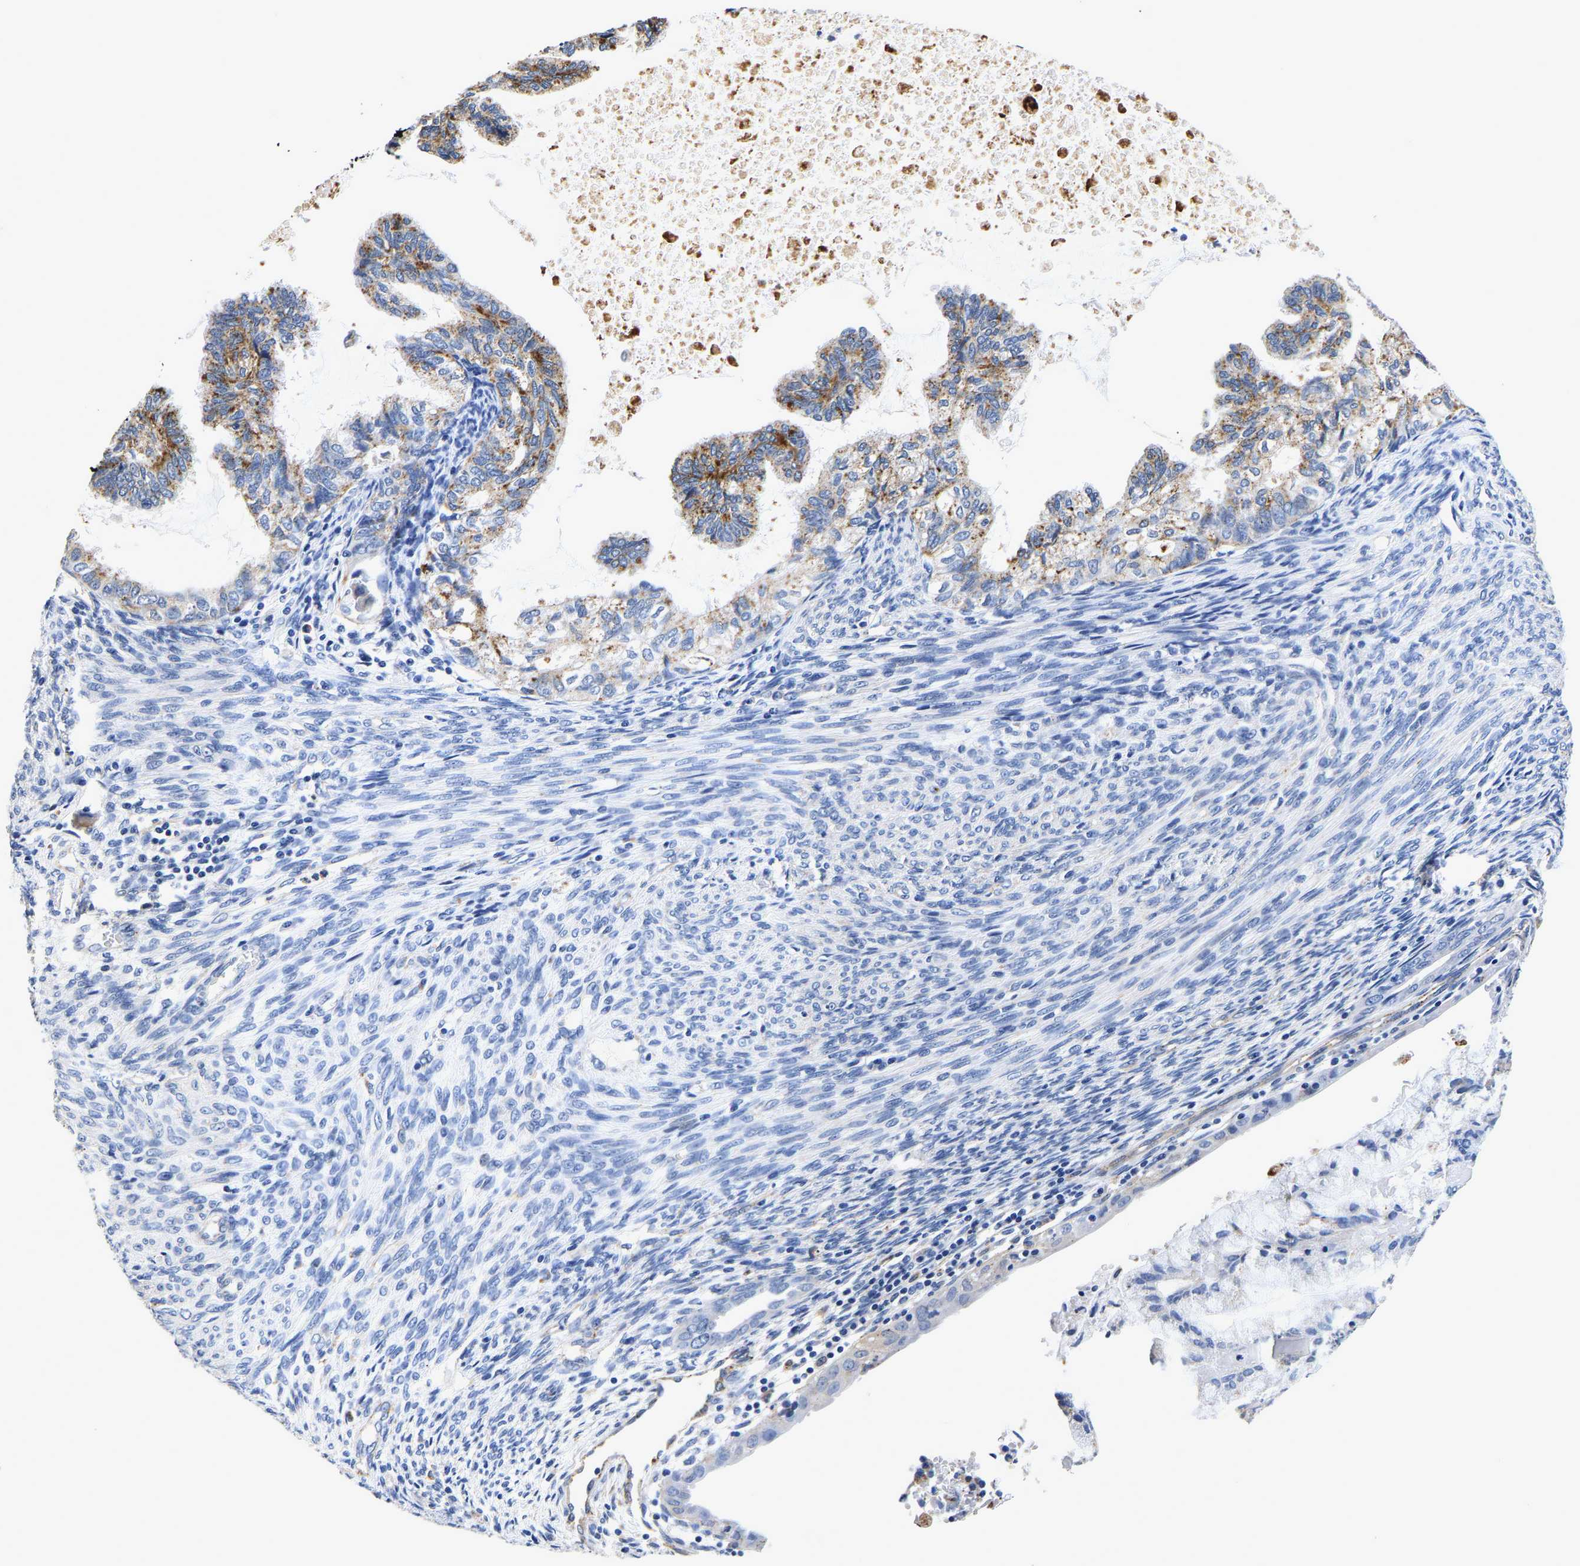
{"staining": {"intensity": "moderate", "quantity": "<25%", "location": "cytoplasmic/membranous"}, "tissue": "cervical cancer", "cell_type": "Tumor cells", "image_type": "cancer", "snomed": [{"axis": "morphology", "description": "Normal tissue, NOS"}, {"axis": "morphology", "description": "Adenocarcinoma, NOS"}, {"axis": "topography", "description": "Cervix"}, {"axis": "topography", "description": "Endometrium"}], "caption": "The image shows a brown stain indicating the presence of a protein in the cytoplasmic/membranous of tumor cells in cervical adenocarcinoma. The protein of interest is shown in brown color, while the nuclei are stained blue.", "gene": "GRN", "patient": {"sex": "female", "age": 86}}